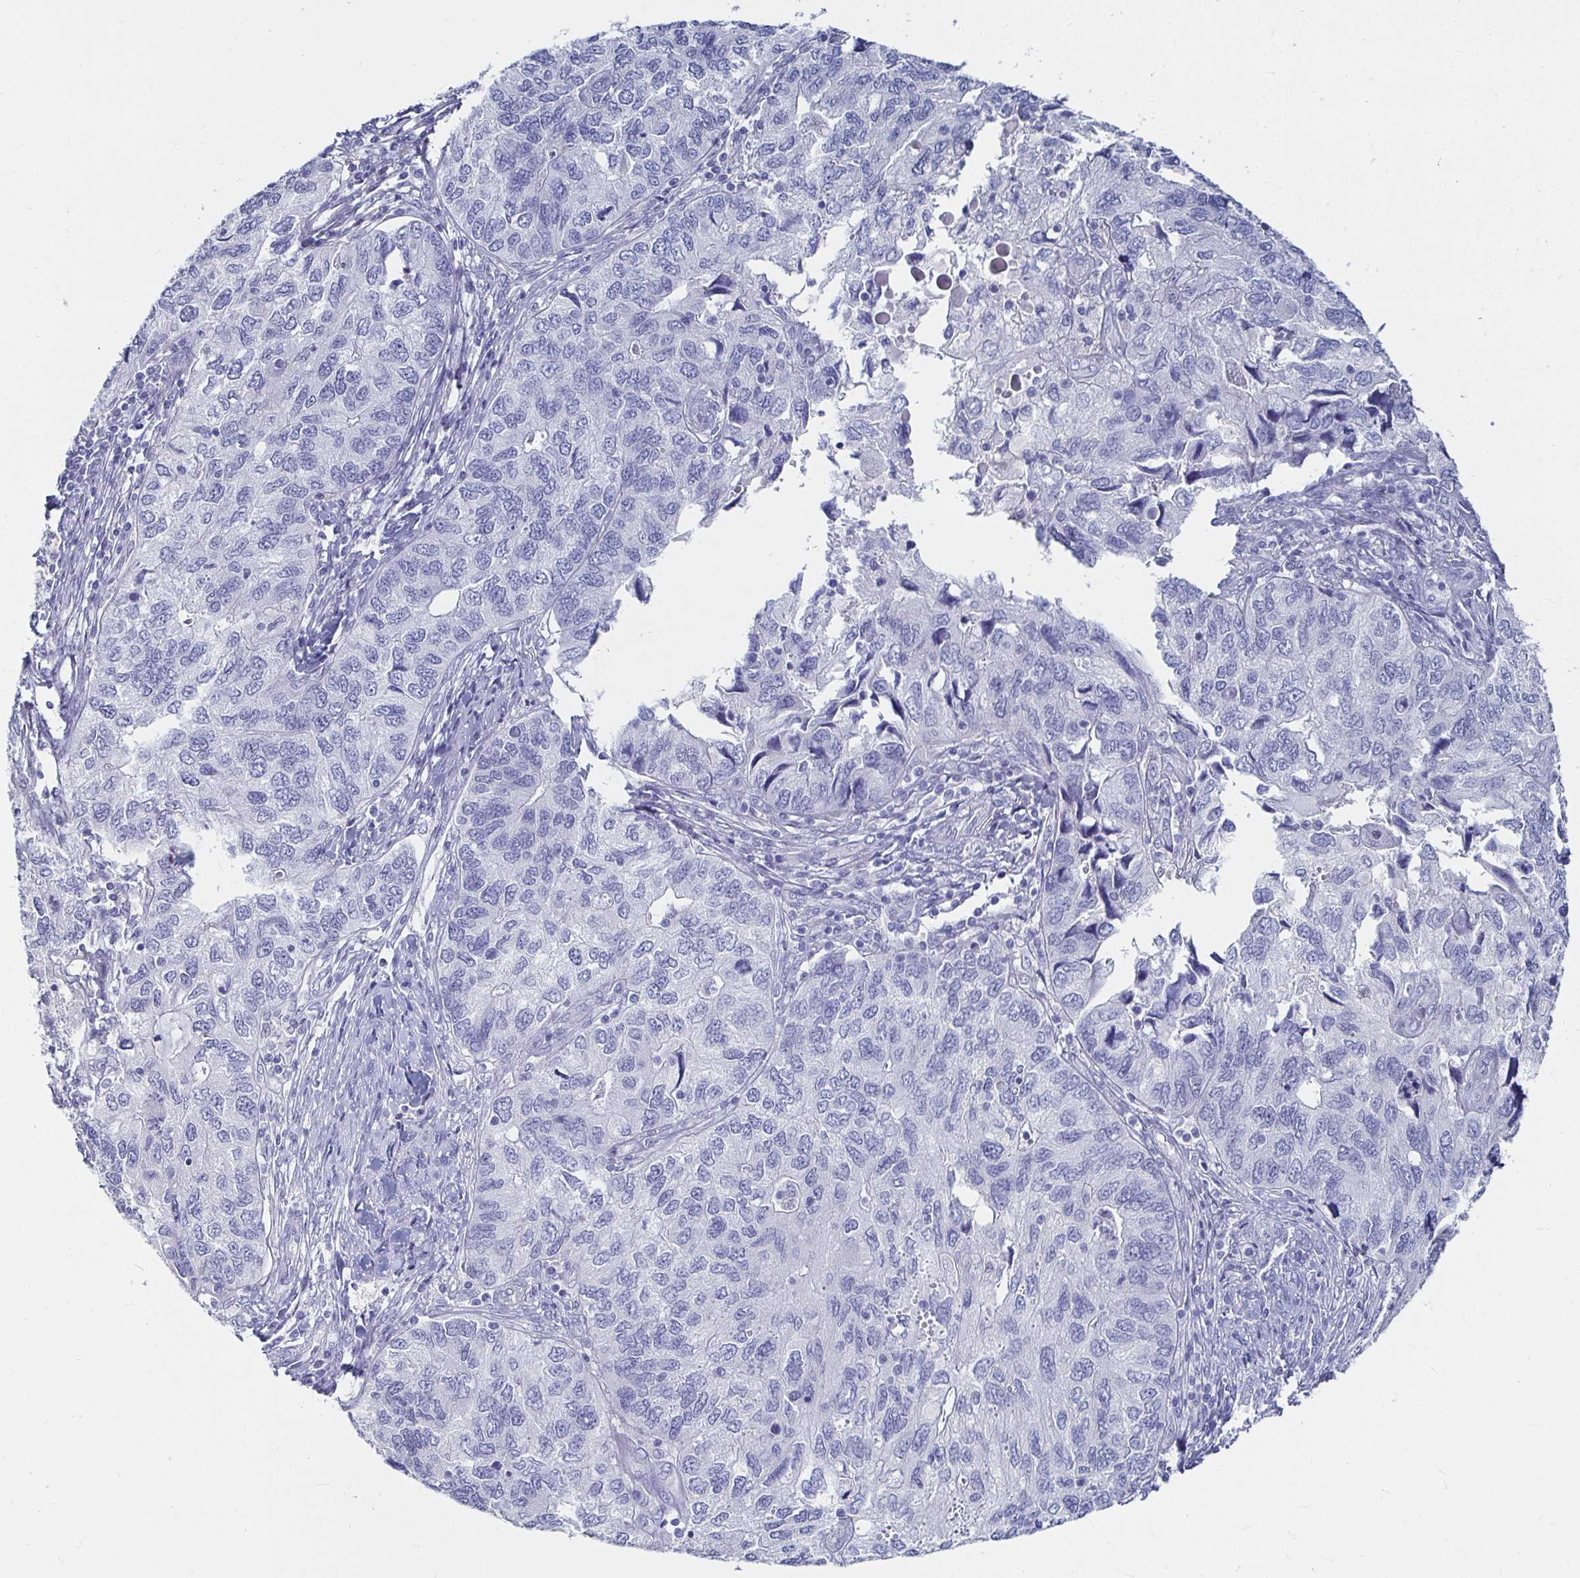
{"staining": {"intensity": "negative", "quantity": "none", "location": "none"}, "tissue": "endometrial cancer", "cell_type": "Tumor cells", "image_type": "cancer", "snomed": [{"axis": "morphology", "description": "Carcinoma, NOS"}, {"axis": "topography", "description": "Uterus"}], "caption": "Tumor cells are negative for protein expression in human carcinoma (endometrial). (DAB immunohistochemistry (IHC) with hematoxylin counter stain).", "gene": "CA9", "patient": {"sex": "female", "age": 76}}